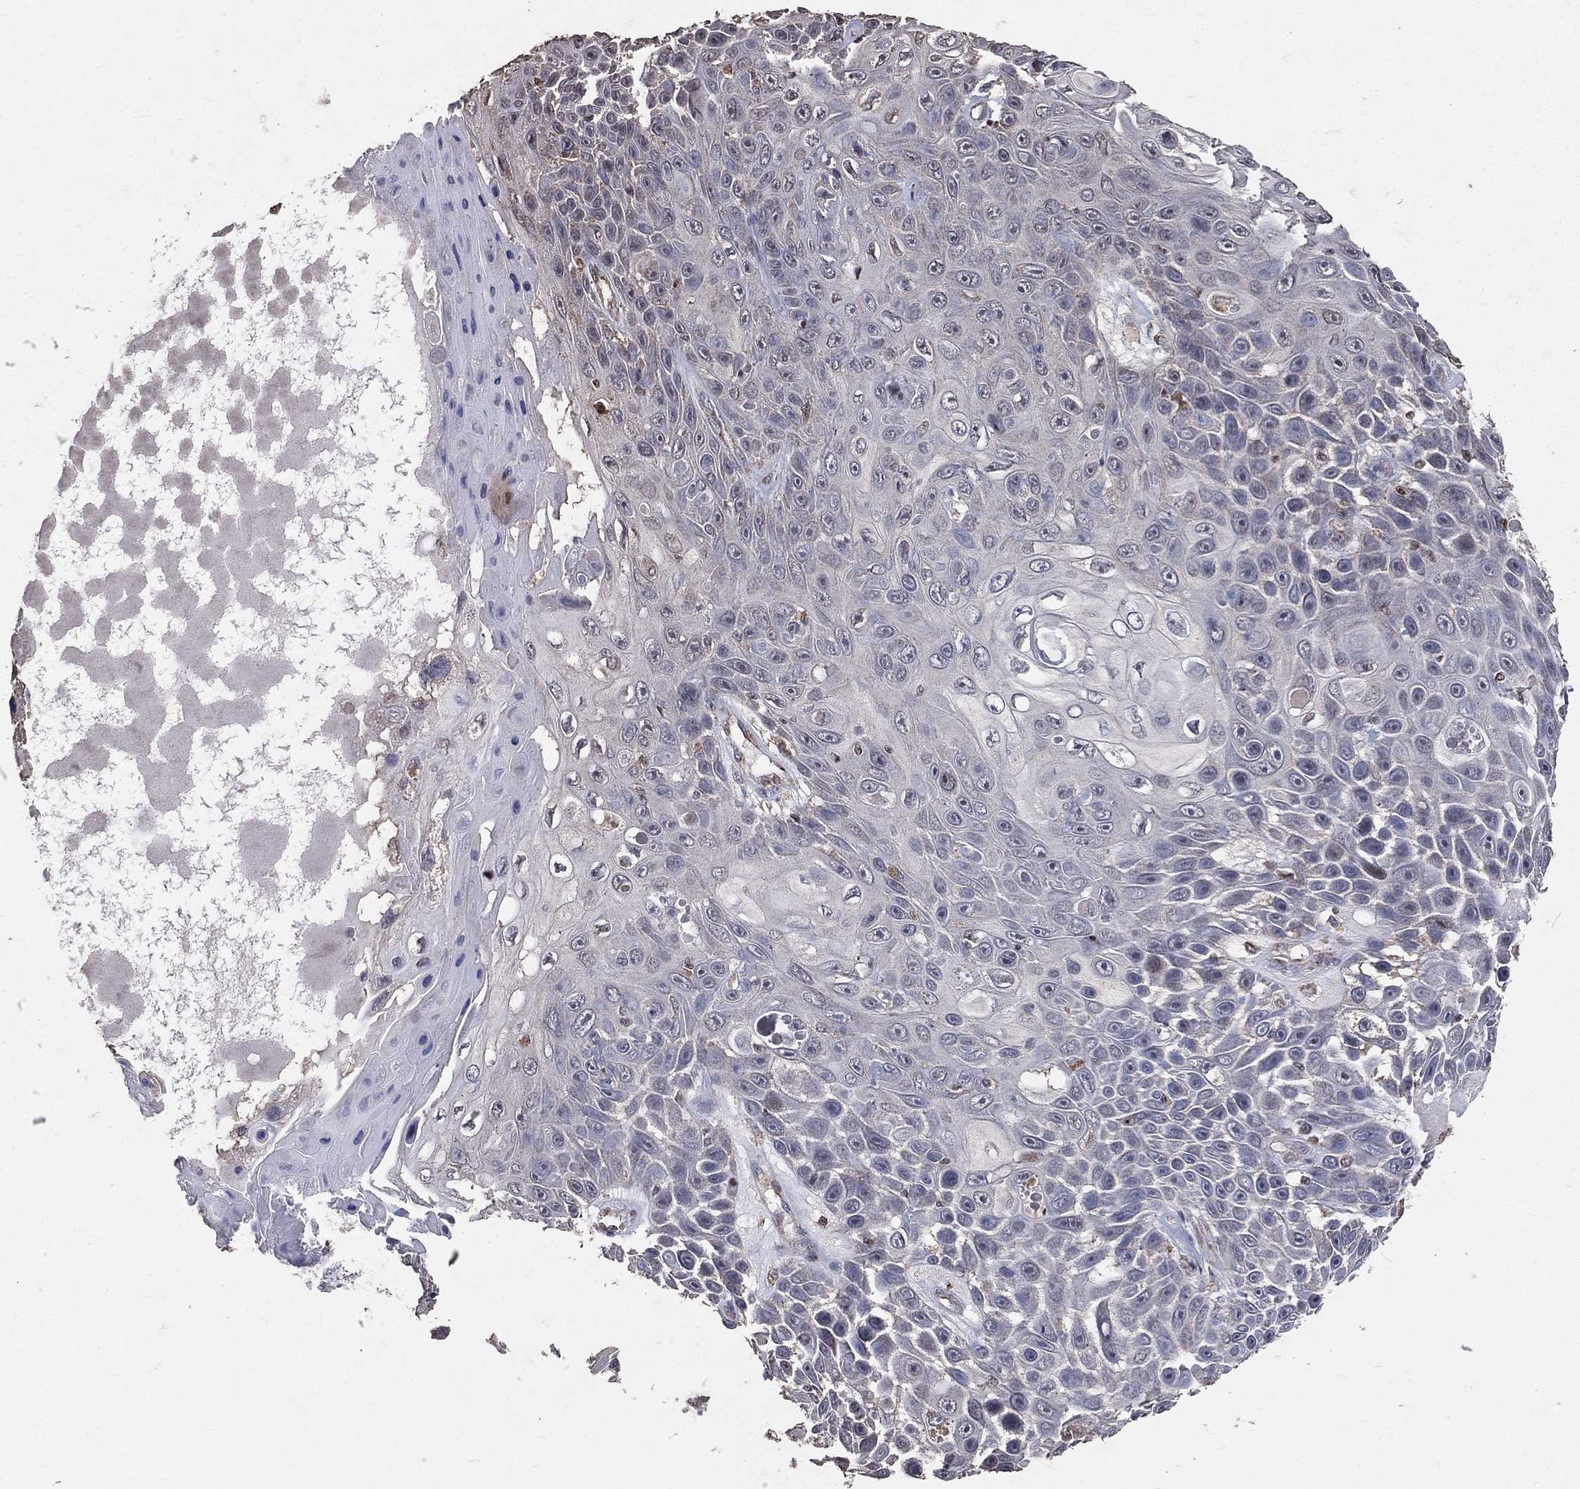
{"staining": {"intensity": "negative", "quantity": "none", "location": "none"}, "tissue": "skin cancer", "cell_type": "Tumor cells", "image_type": "cancer", "snomed": [{"axis": "morphology", "description": "Squamous cell carcinoma, NOS"}, {"axis": "topography", "description": "Skin"}], "caption": "There is no significant staining in tumor cells of skin cancer (squamous cell carcinoma). (Immunohistochemistry, brightfield microscopy, high magnification).", "gene": "LY6K", "patient": {"sex": "male", "age": 82}}